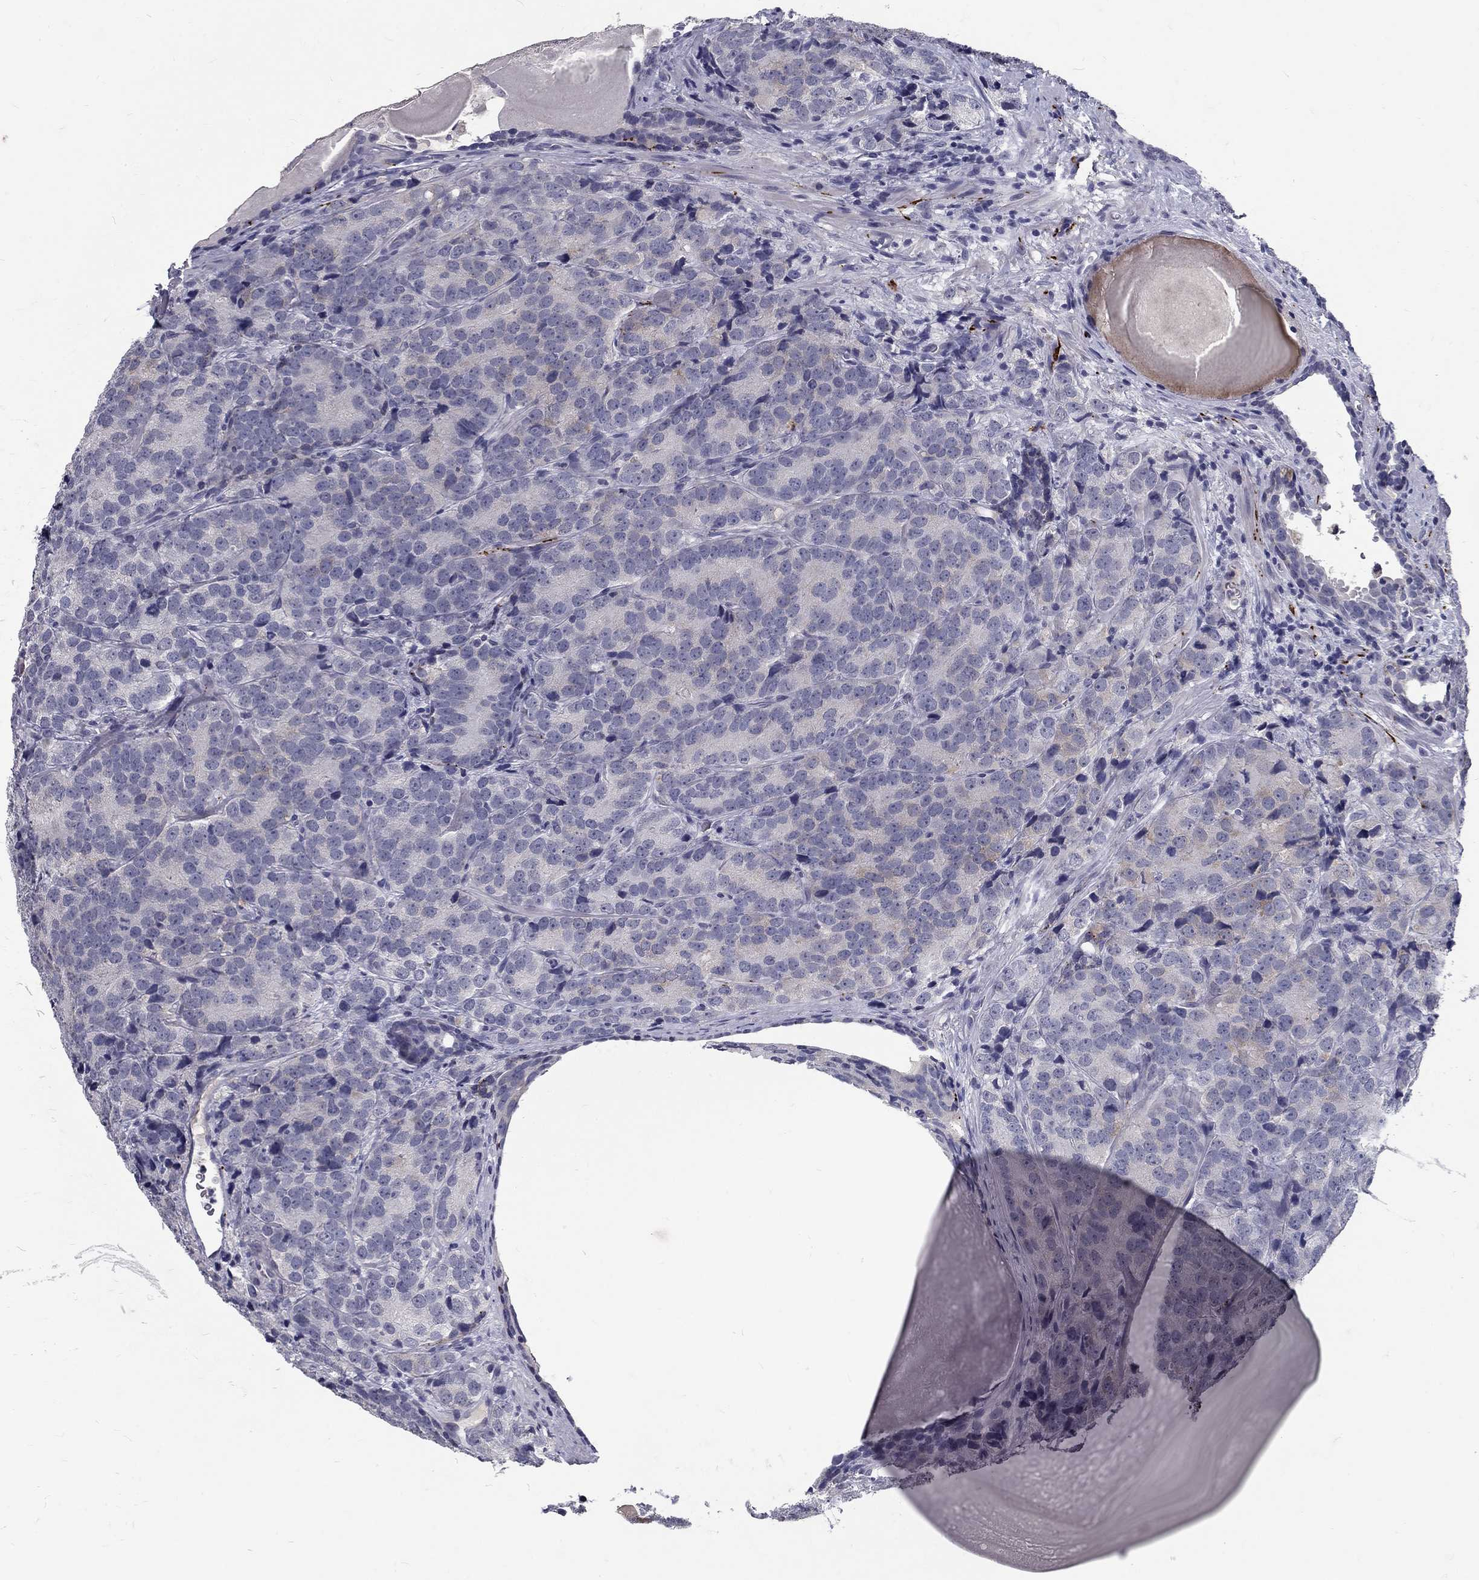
{"staining": {"intensity": "negative", "quantity": "none", "location": "none"}, "tissue": "prostate cancer", "cell_type": "Tumor cells", "image_type": "cancer", "snomed": [{"axis": "morphology", "description": "Adenocarcinoma, NOS"}, {"axis": "topography", "description": "Prostate"}], "caption": "Immunohistochemistry of human prostate cancer reveals no staining in tumor cells. The staining was performed using DAB (3,3'-diaminobenzidine) to visualize the protein expression in brown, while the nuclei were stained in blue with hematoxylin (Magnification: 20x).", "gene": "NOS1", "patient": {"sex": "male", "age": 71}}